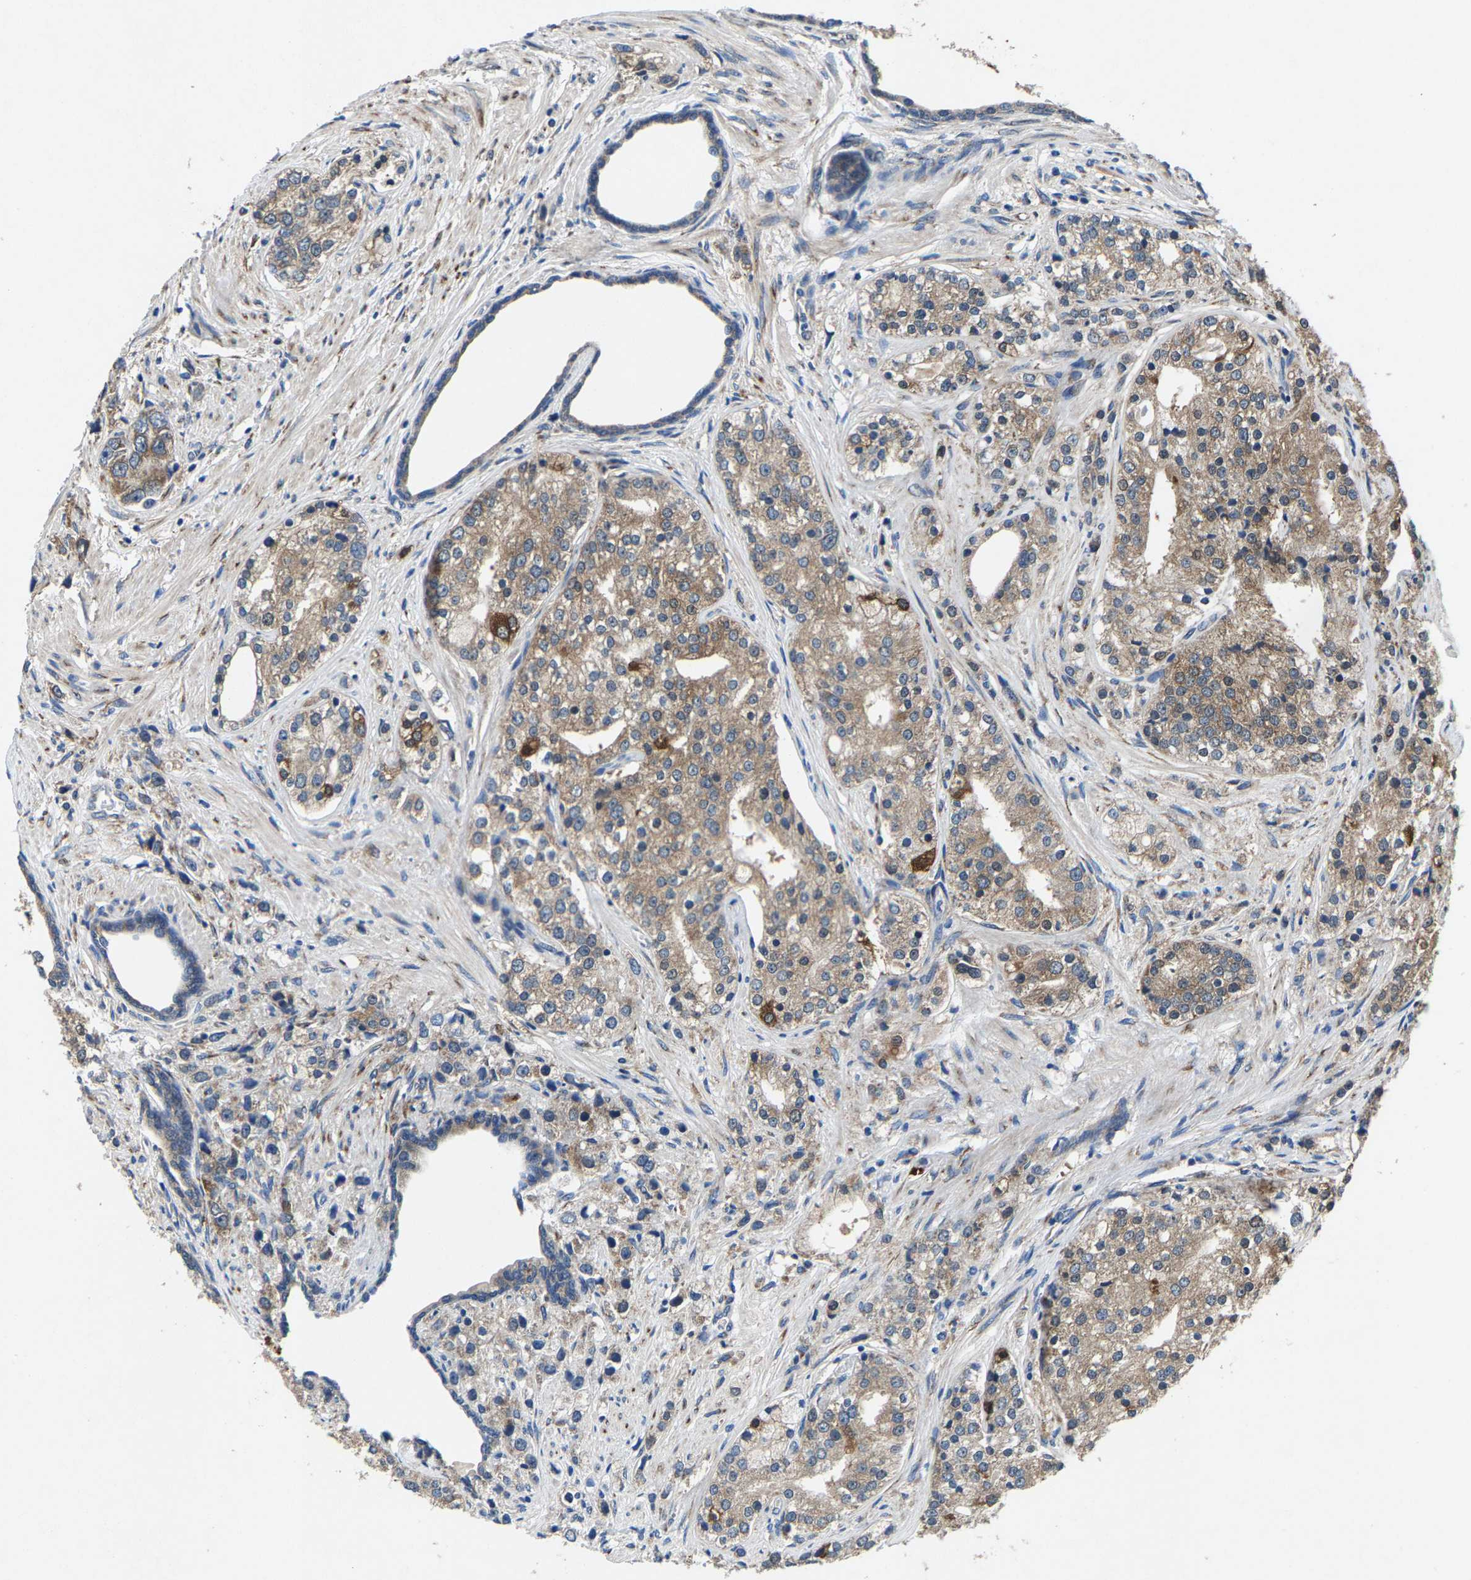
{"staining": {"intensity": "weak", "quantity": ">75%", "location": "cytoplasmic/membranous"}, "tissue": "prostate cancer", "cell_type": "Tumor cells", "image_type": "cancer", "snomed": [{"axis": "morphology", "description": "Adenocarcinoma, High grade"}, {"axis": "topography", "description": "Prostate"}], "caption": "Immunohistochemistry of prostate cancer exhibits low levels of weak cytoplasmic/membranous positivity in about >75% of tumor cells.", "gene": "PDP1", "patient": {"sex": "male", "age": 50}}